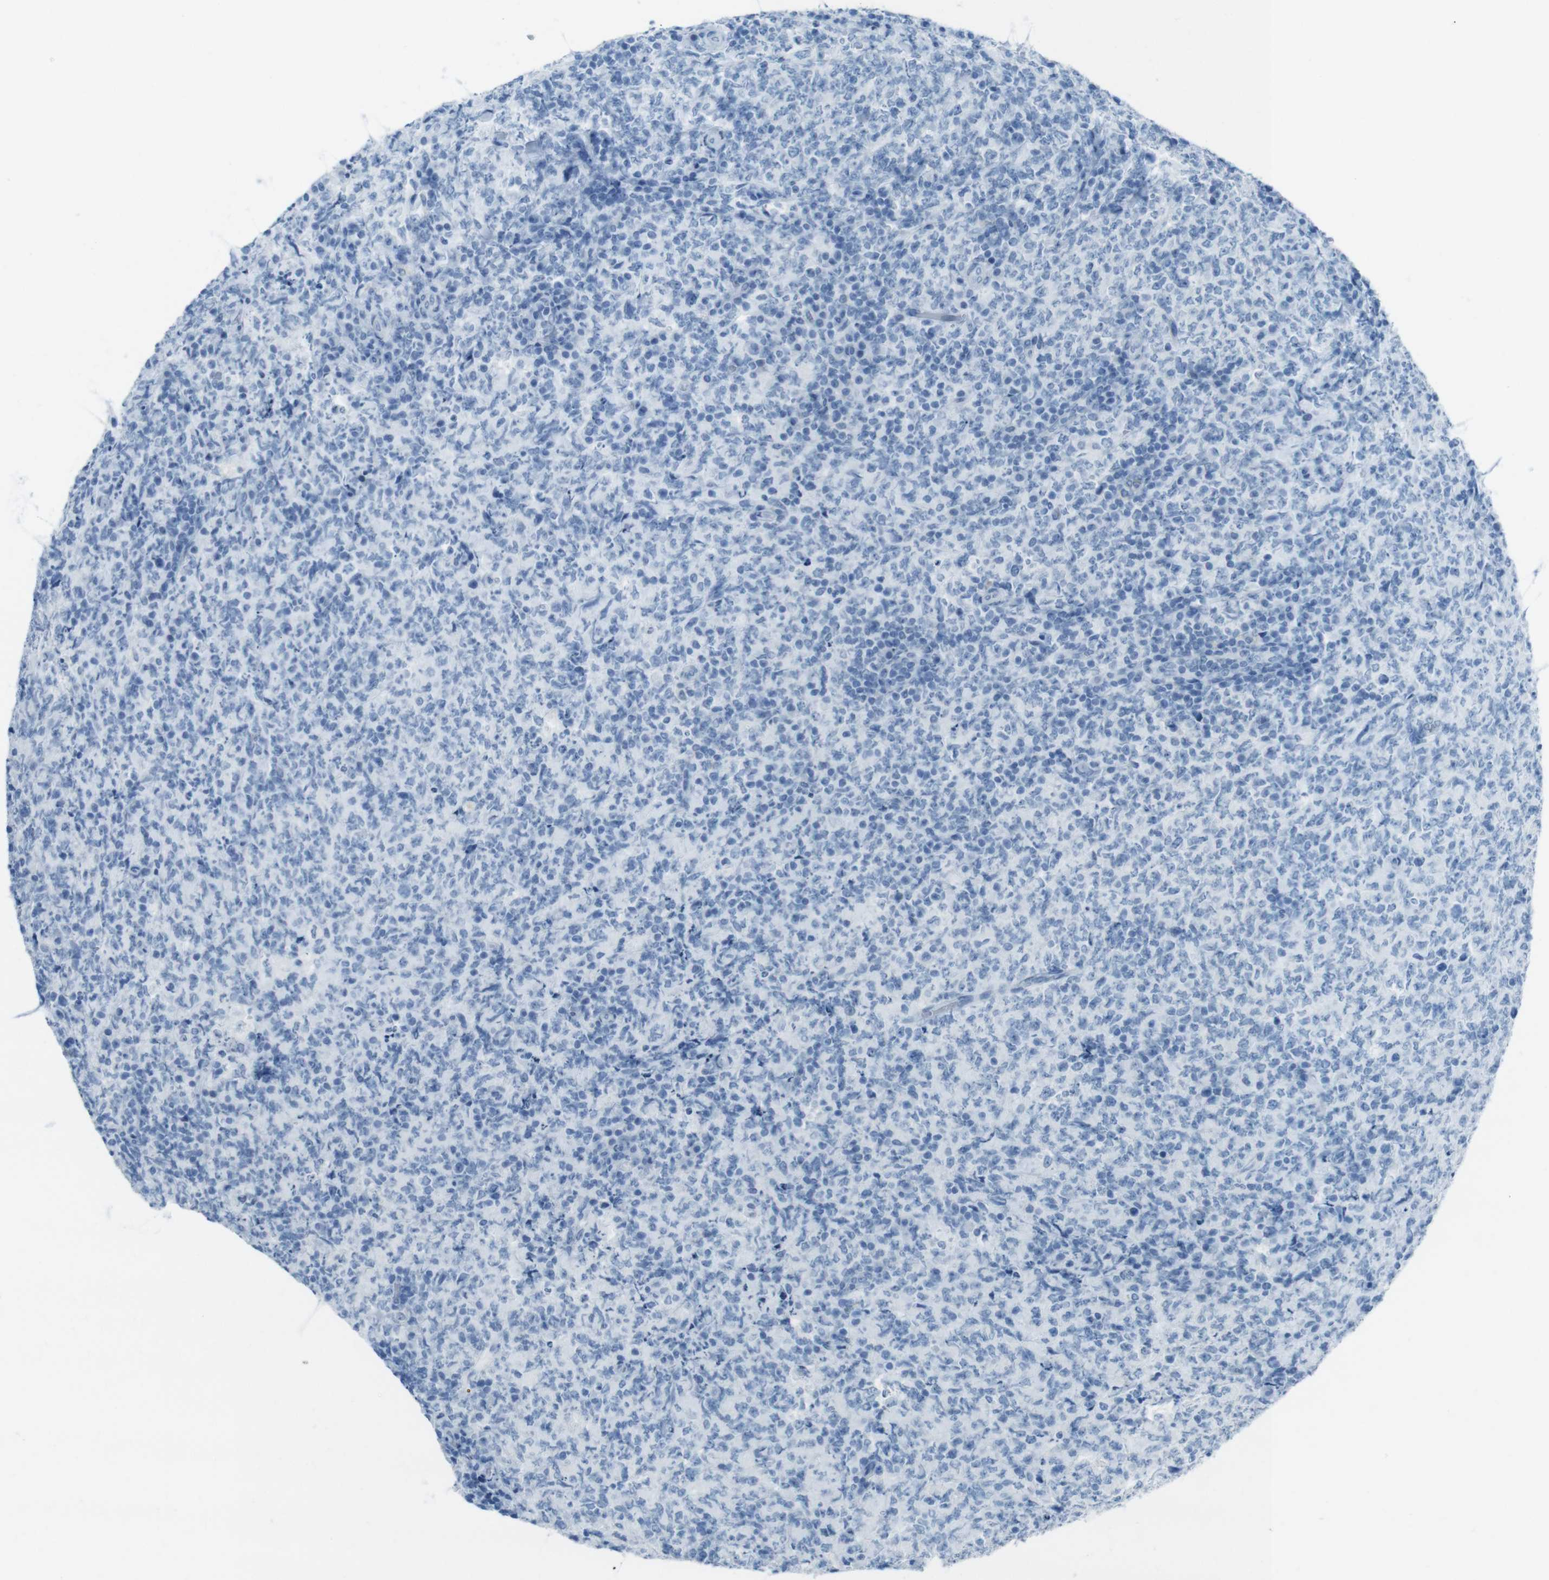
{"staining": {"intensity": "negative", "quantity": "none", "location": "none"}, "tissue": "lymphoma", "cell_type": "Tumor cells", "image_type": "cancer", "snomed": [{"axis": "morphology", "description": "Malignant lymphoma, non-Hodgkin's type, High grade"}, {"axis": "topography", "description": "Tonsil"}], "caption": "Protein analysis of lymphoma shows no significant positivity in tumor cells. The staining is performed using DAB brown chromogen with nuclei counter-stained in using hematoxylin.", "gene": "TMEM207", "patient": {"sex": "female", "age": 36}}